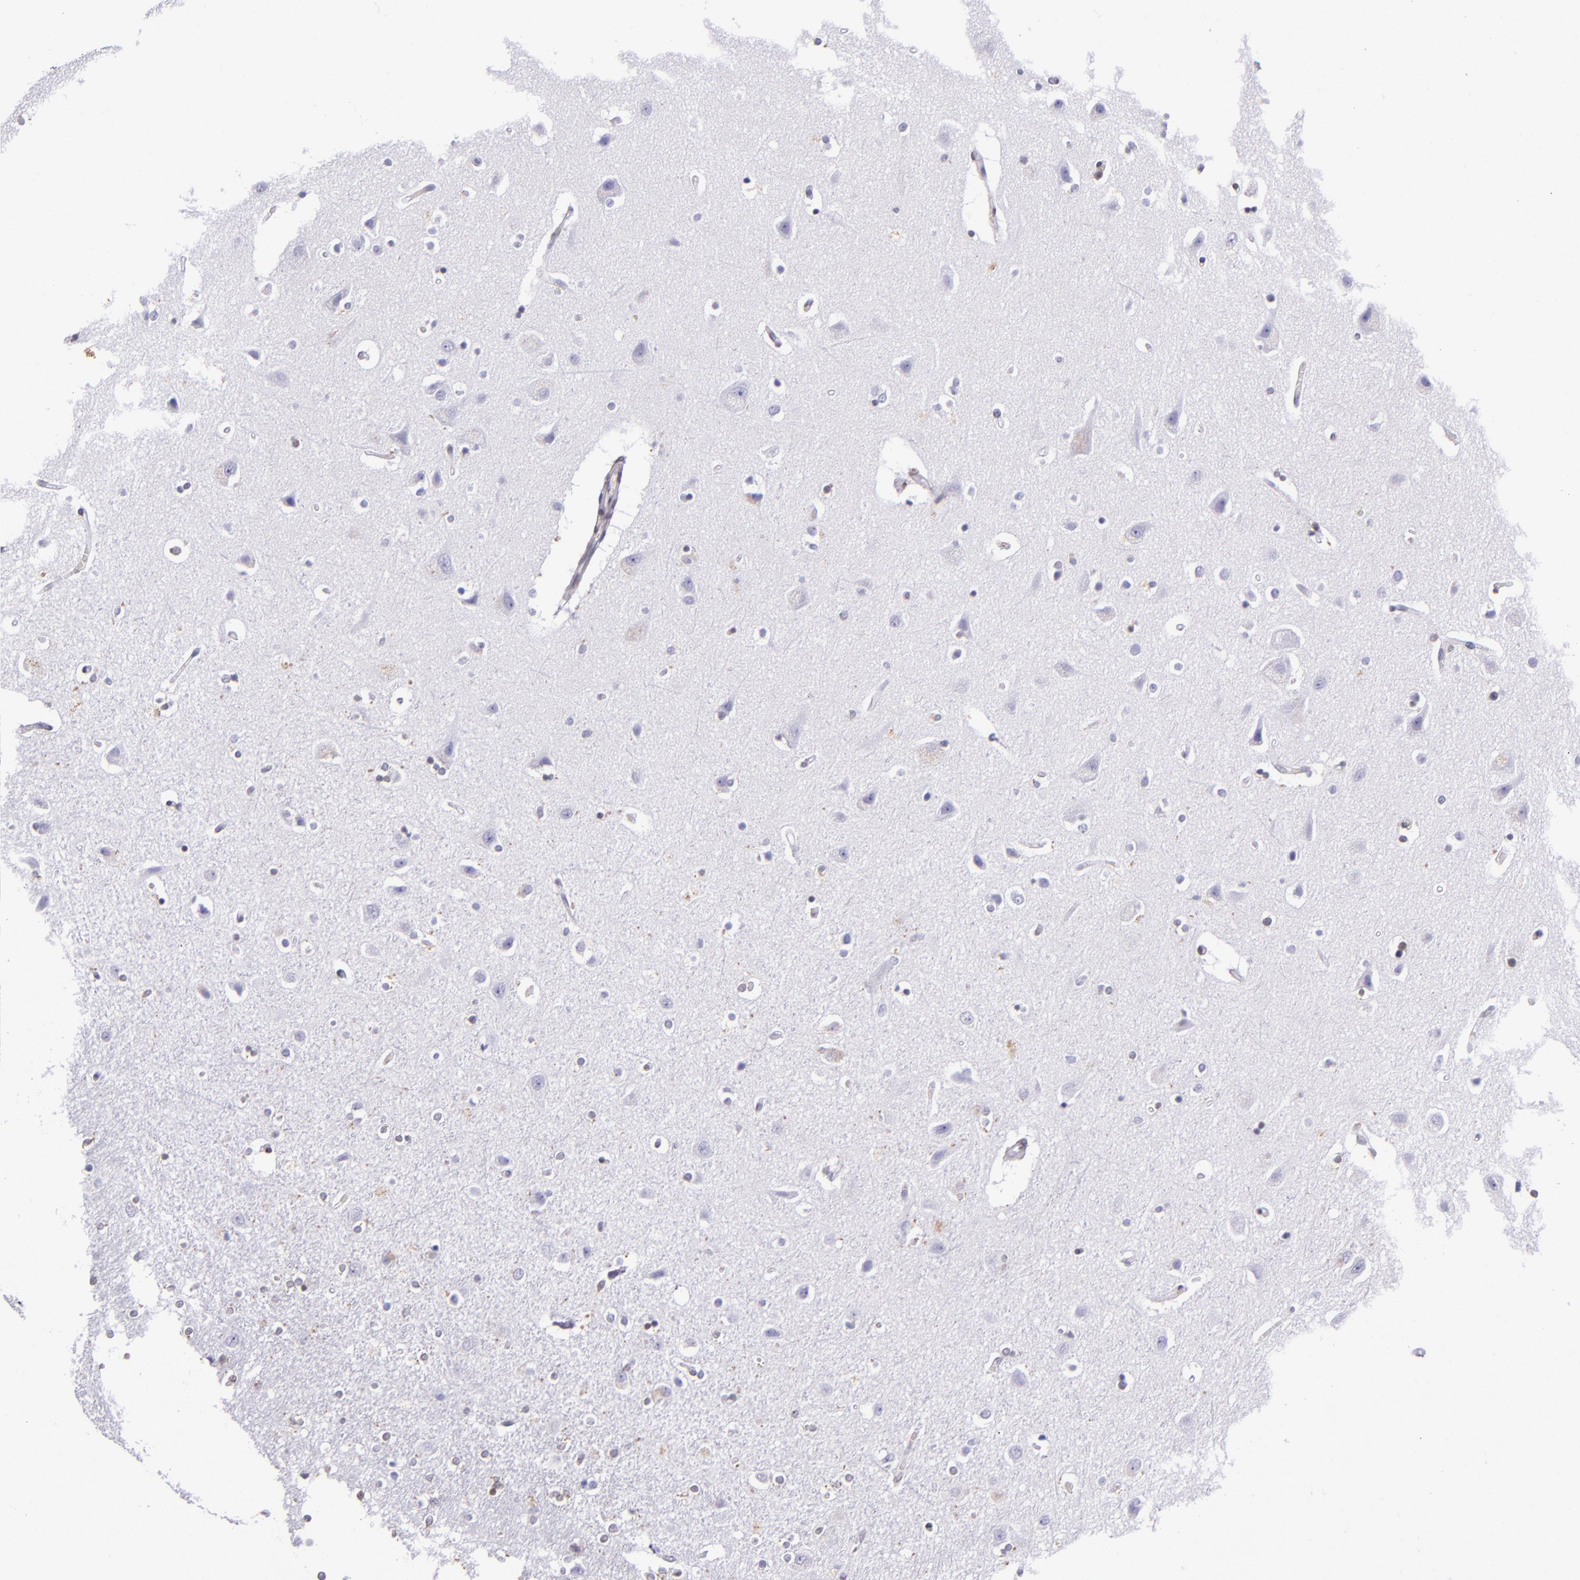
{"staining": {"intensity": "negative", "quantity": "none", "location": "none"}, "tissue": "caudate", "cell_type": "Glial cells", "image_type": "normal", "snomed": [{"axis": "morphology", "description": "Normal tissue, NOS"}, {"axis": "topography", "description": "Lateral ventricle wall"}], "caption": "A high-resolution image shows immunohistochemistry staining of unremarkable caudate, which reveals no significant staining in glial cells.", "gene": "MGMT", "patient": {"sex": "female", "age": 54}}